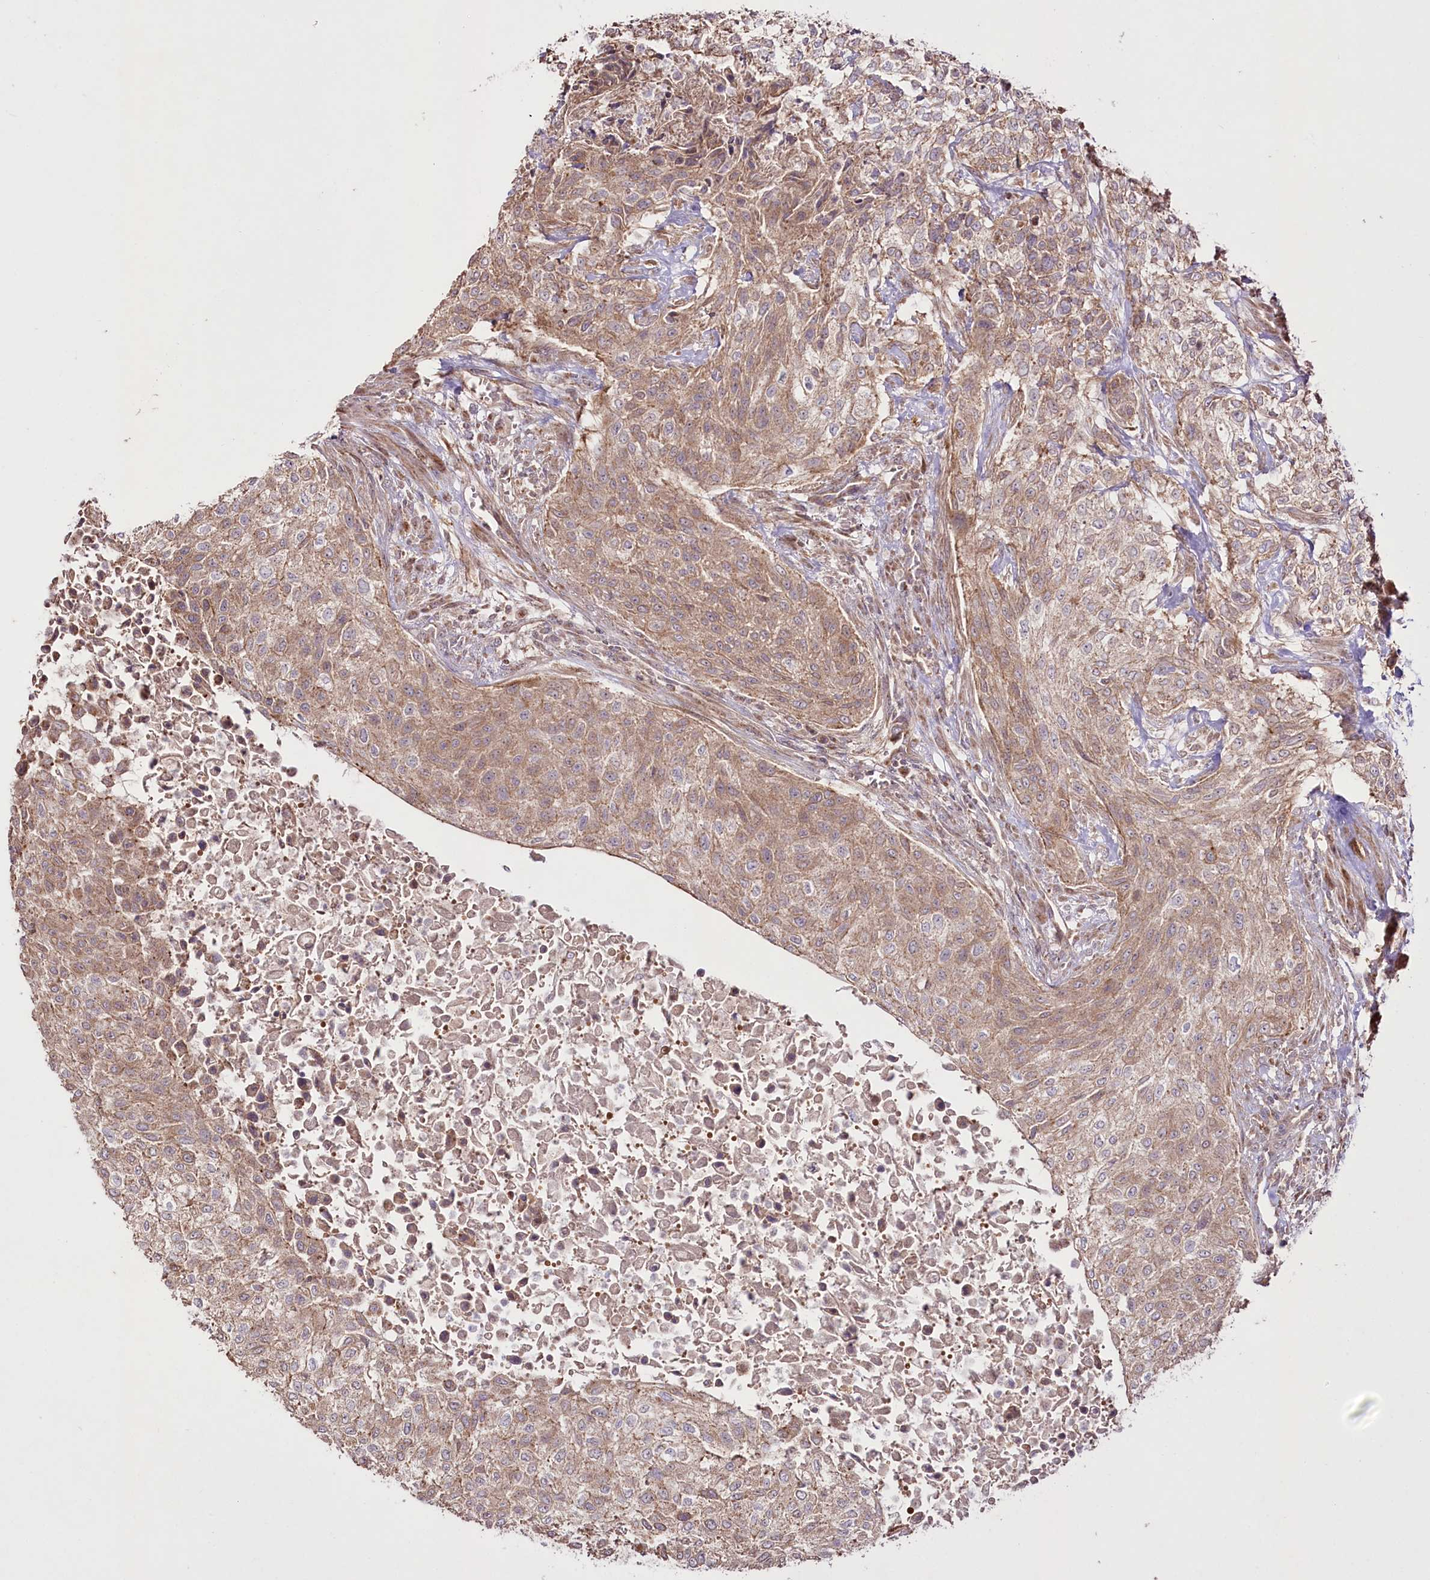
{"staining": {"intensity": "moderate", "quantity": ">75%", "location": "cytoplasmic/membranous"}, "tissue": "urothelial cancer", "cell_type": "Tumor cells", "image_type": "cancer", "snomed": [{"axis": "morphology", "description": "Normal tissue, NOS"}, {"axis": "morphology", "description": "Urothelial carcinoma, NOS"}, {"axis": "topography", "description": "Urinary bladder"}, {"axis": "topography", "description": "Peripheral nerve tissue"}], "caption": "A high-resolution photomicrograph shows immunohistochemistry (IHC) staining of urothelial cancer, which shows moderate cytoplasmic/membranous staining in about >75% of tumor cells. The staining was performed using DAB to visualize the protein expression in brown, while the nuclei were stained in blue with hematoxylin (Magnification: 20x).", "gene": "REXO2", "patient": {"sex": "male", "age": 35}}